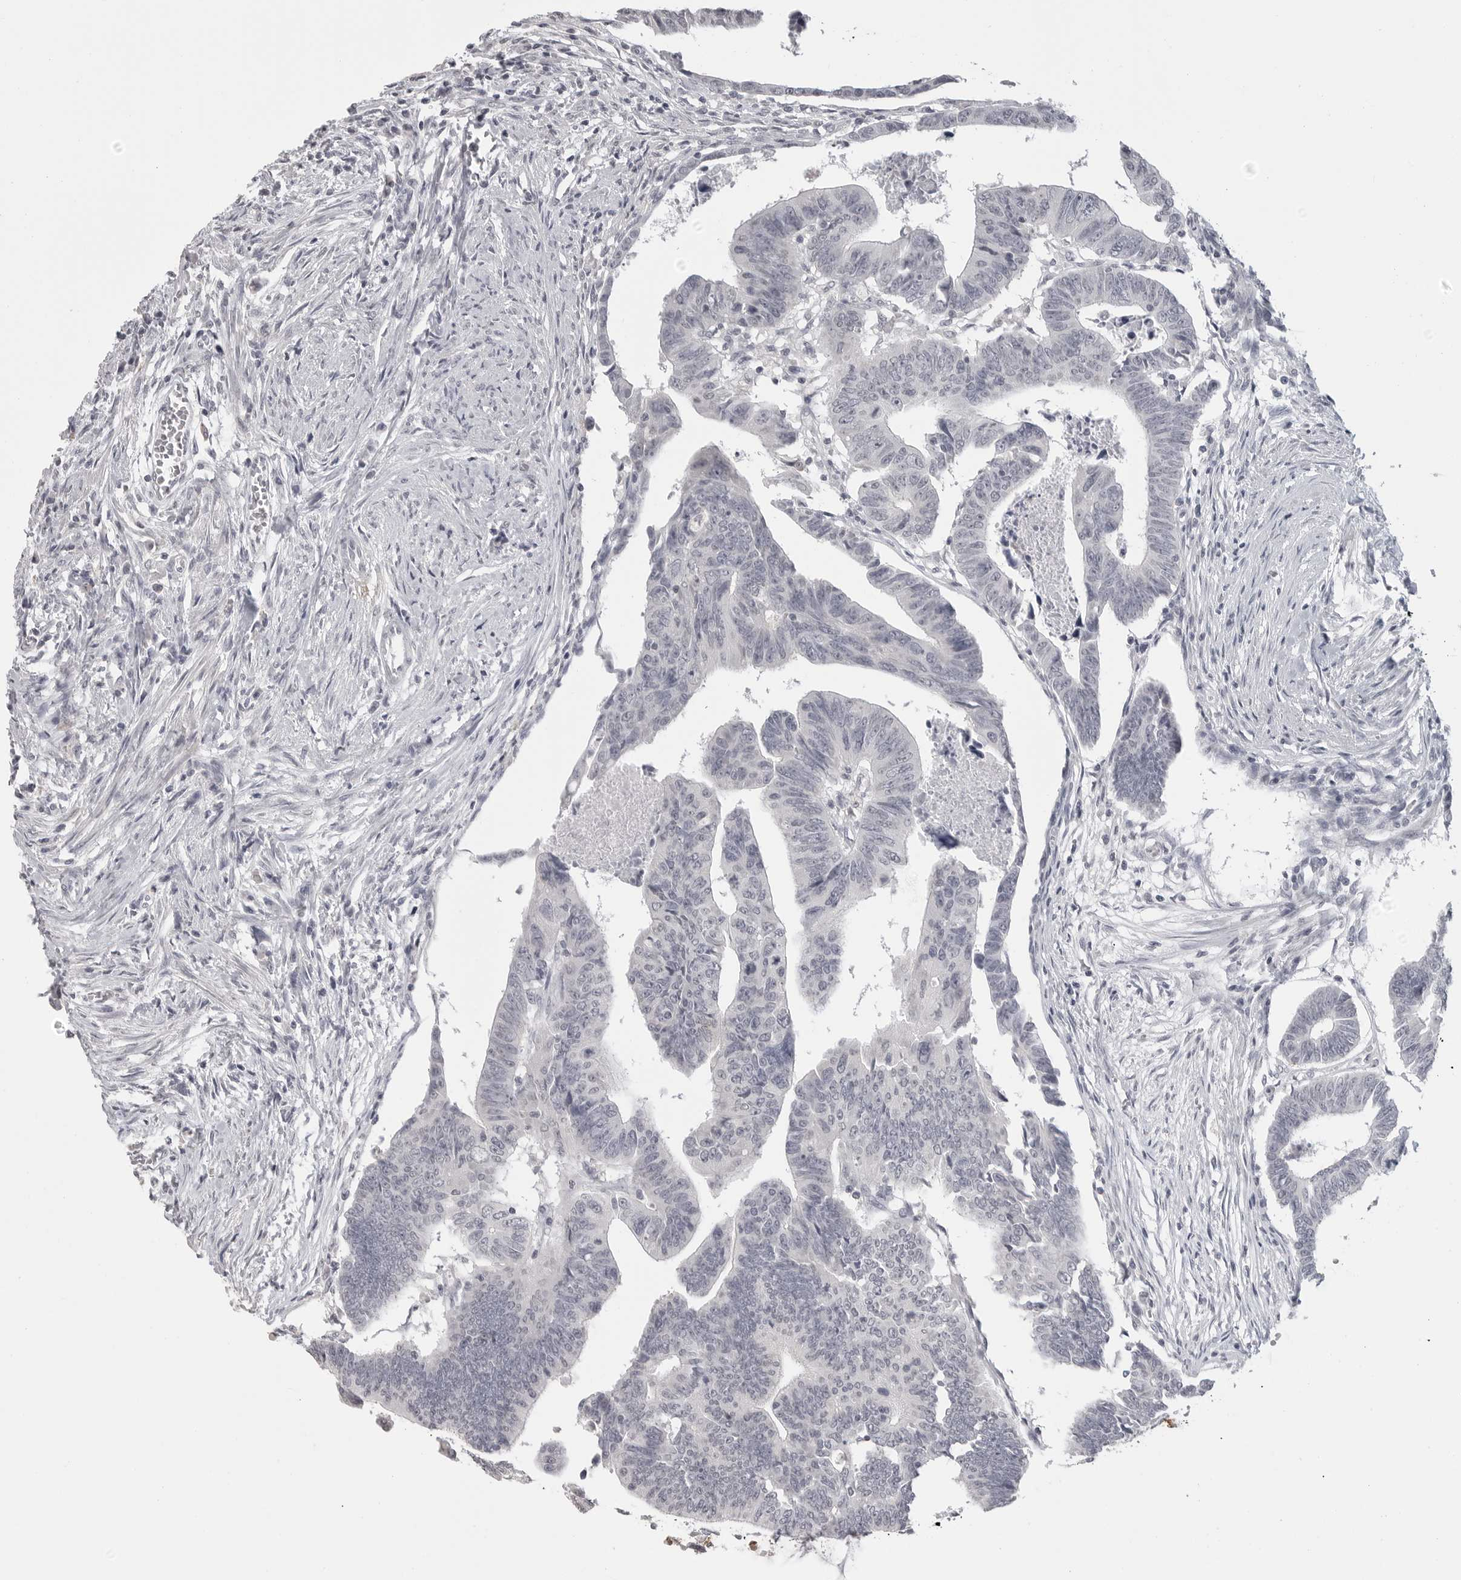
{"staining": {"intensity": "negative", "quantity": "none", "location": "none"}, "tissue": "colorectal cancer", "cell_type": "Tumor cells", "image_type": "cancer", "snomed": [{"axis": "morphology", "description": "Adenocarcinoma, NOS"}, {"axis": "topography", "description": "Rectum"}], "caption": "This is an immunohistochemistry photomicrograph of human colorectal cancer (adenocarcinoma). There is no staining in tumor cells.", "gene": "PRSS1", "patient": {"sex": "female", "age": 65}}